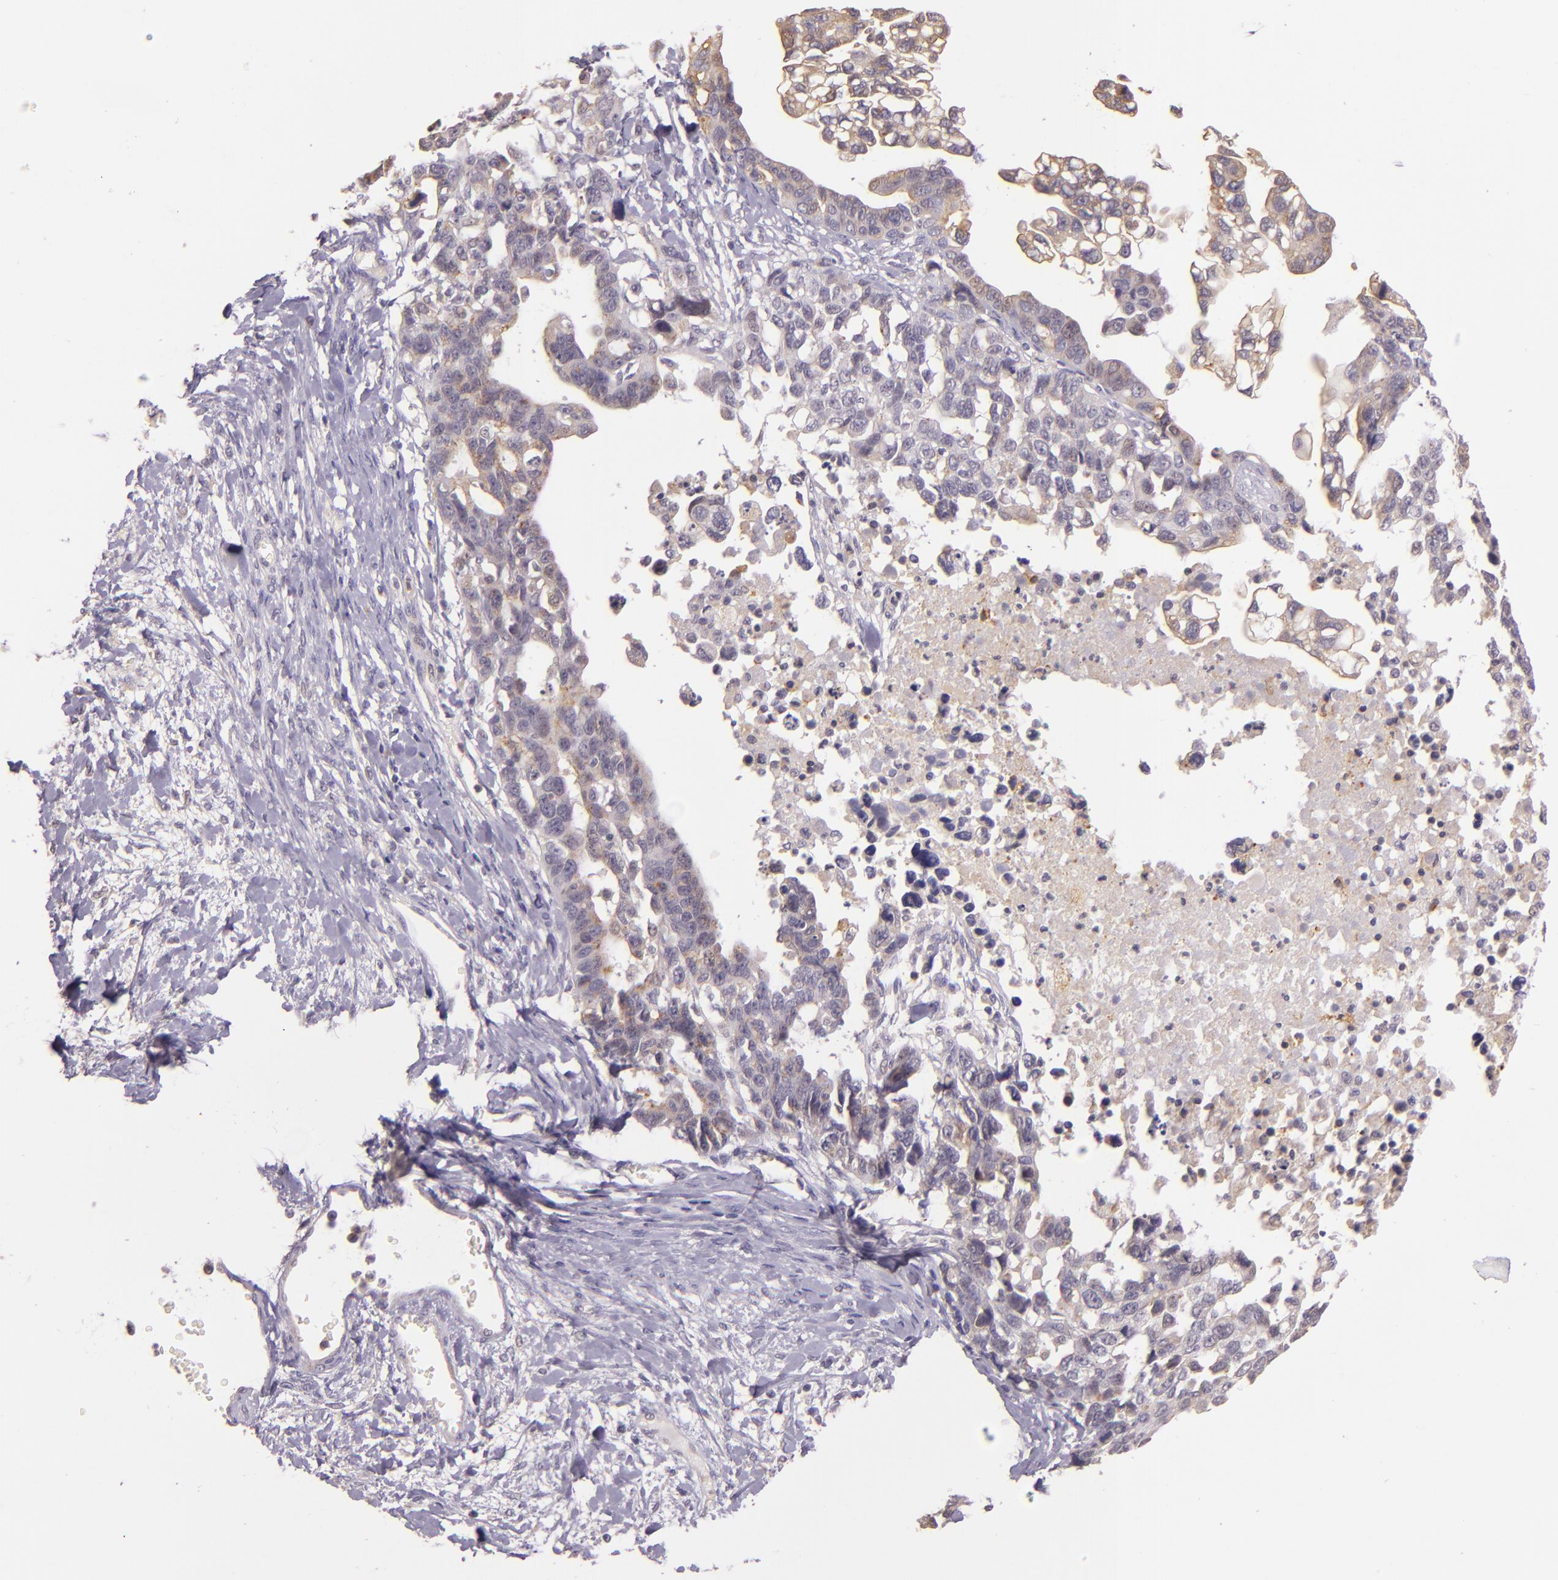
{"staining": {"intensity": "weak", "quantity": "25%-75%", "location": "cytoplasmic/membranous"}, "tissue": "ovarian cancer", "cell_type": "Tumor cells", "image_type": "cancer", "snomed": [{"axis": "morphology", "description": "Cystadenocarcinoma, serous, NOS"}, {"axis": "topography", "description": "Ovary"}], "caption": "Weak cytoplasmic/membranous protein expression is appreciated in about 25%-75% of tumor cells in ovarian cancer (serous cystadenocarcinoma).", "gene": "ARMH4", "patient": {"sex": "female", "age": 69}}